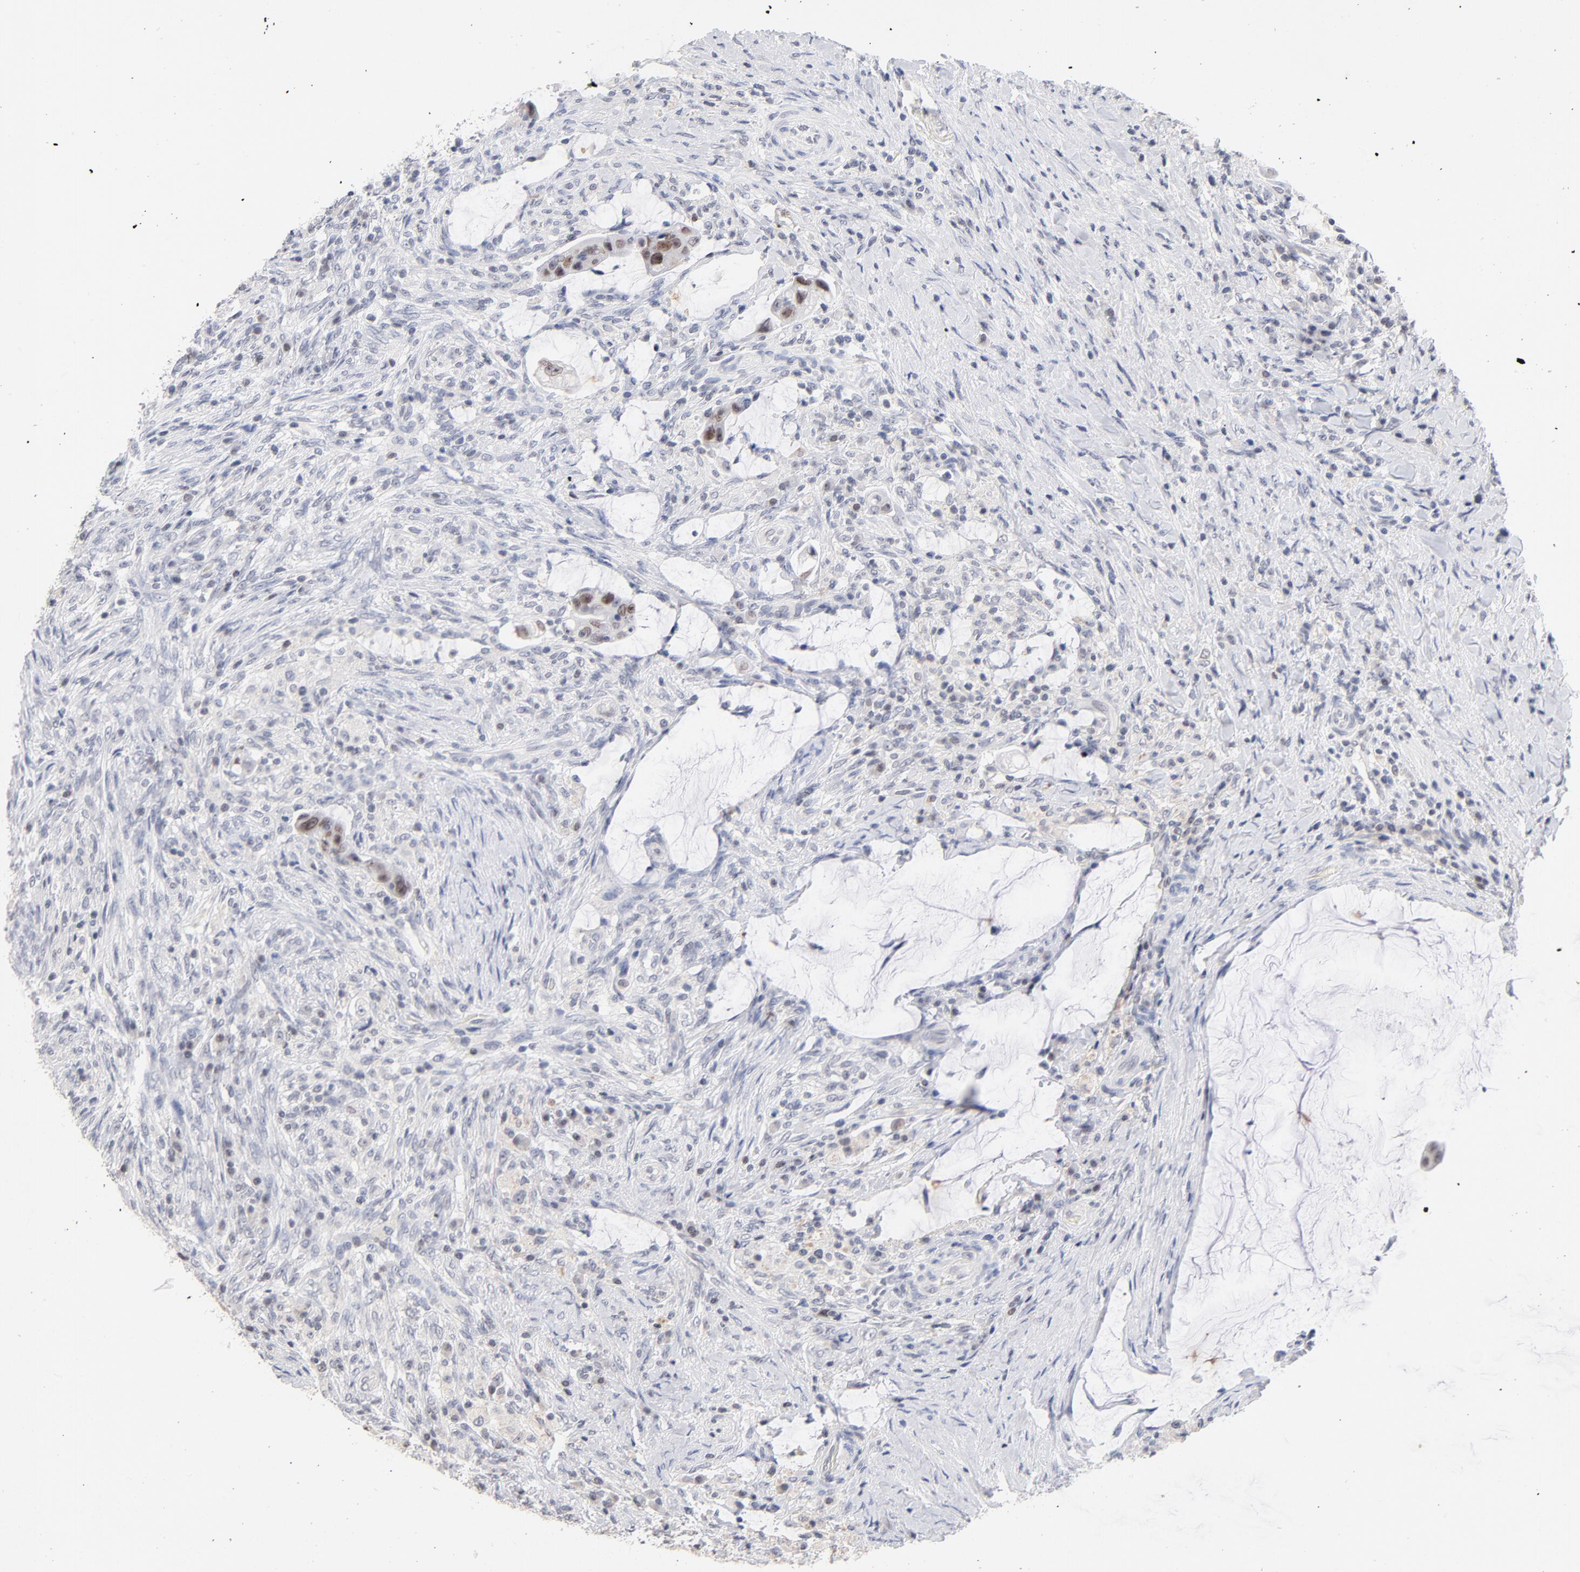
{"staining": {"intensity": "weak", "quantity": ">75%", "location": "nuclear"}, "tissue": "colorectal cancer", "cell_type": "Tumor cells", "image_type": "cancer", "snomed": [{"axis": "morphology", "description": "Adenocarcinoma, NOS"}, {"axis": "topography", "description": "Rectum"}], "caption": "This photomicrograph demonstrates colorectal cancer (adenocarcinoma) stained with IHC to label a protein in brown. The nuclear of tumor cells show weak positivity for the protein. Nuclei are counter-stained blue.", "gene": "ORC2", "patient": {"sex": "female", "age": 71}}